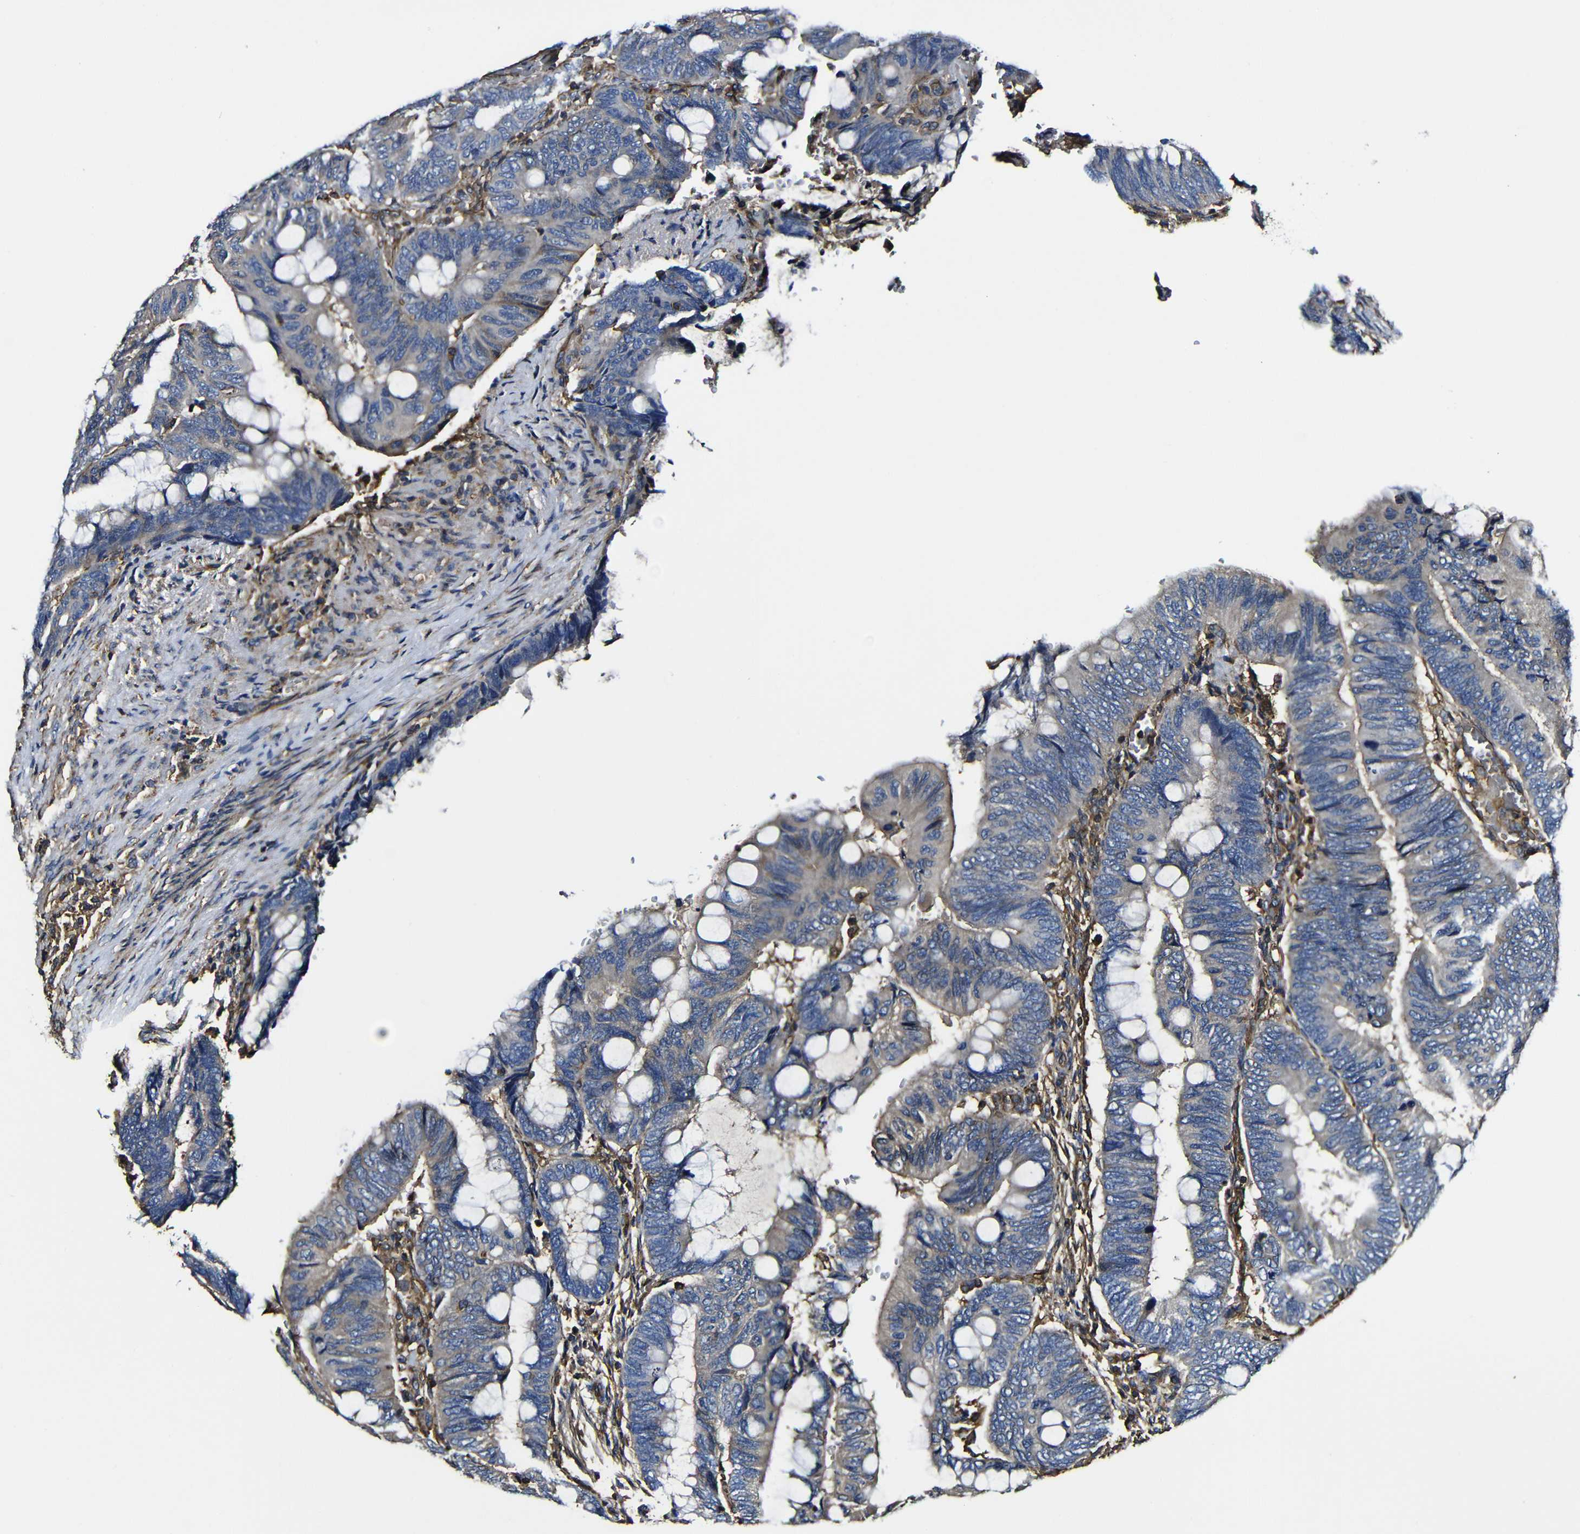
{"staining": {"intensity": "weak", "quantity": "25%-75%", "location": "cytoplasmic/membranous"}, "tissue": "colorectal cancer", "cell_type": "Tumor cells", "image_type": "cancer", "snomed": [{"axis": "morphology", "description": "Normal tissue, NOS"}, {"axis": "morphology", "description": "Adenocarcinoma, NOS"}, {"axis": "topography", "description": "Rectum"}, {"axis": "topography", "description": "Peripheral nerve tissue"}], "caption": "There is low levels of weak cytoplasmic/membranous positivity in tumor cells of colorectal cancer (adenocarcinoma), as demonstrated by immunohistochemical staining (brown color).", "gene": "MSN", "patient": {"sex": "male", "age": 92}}